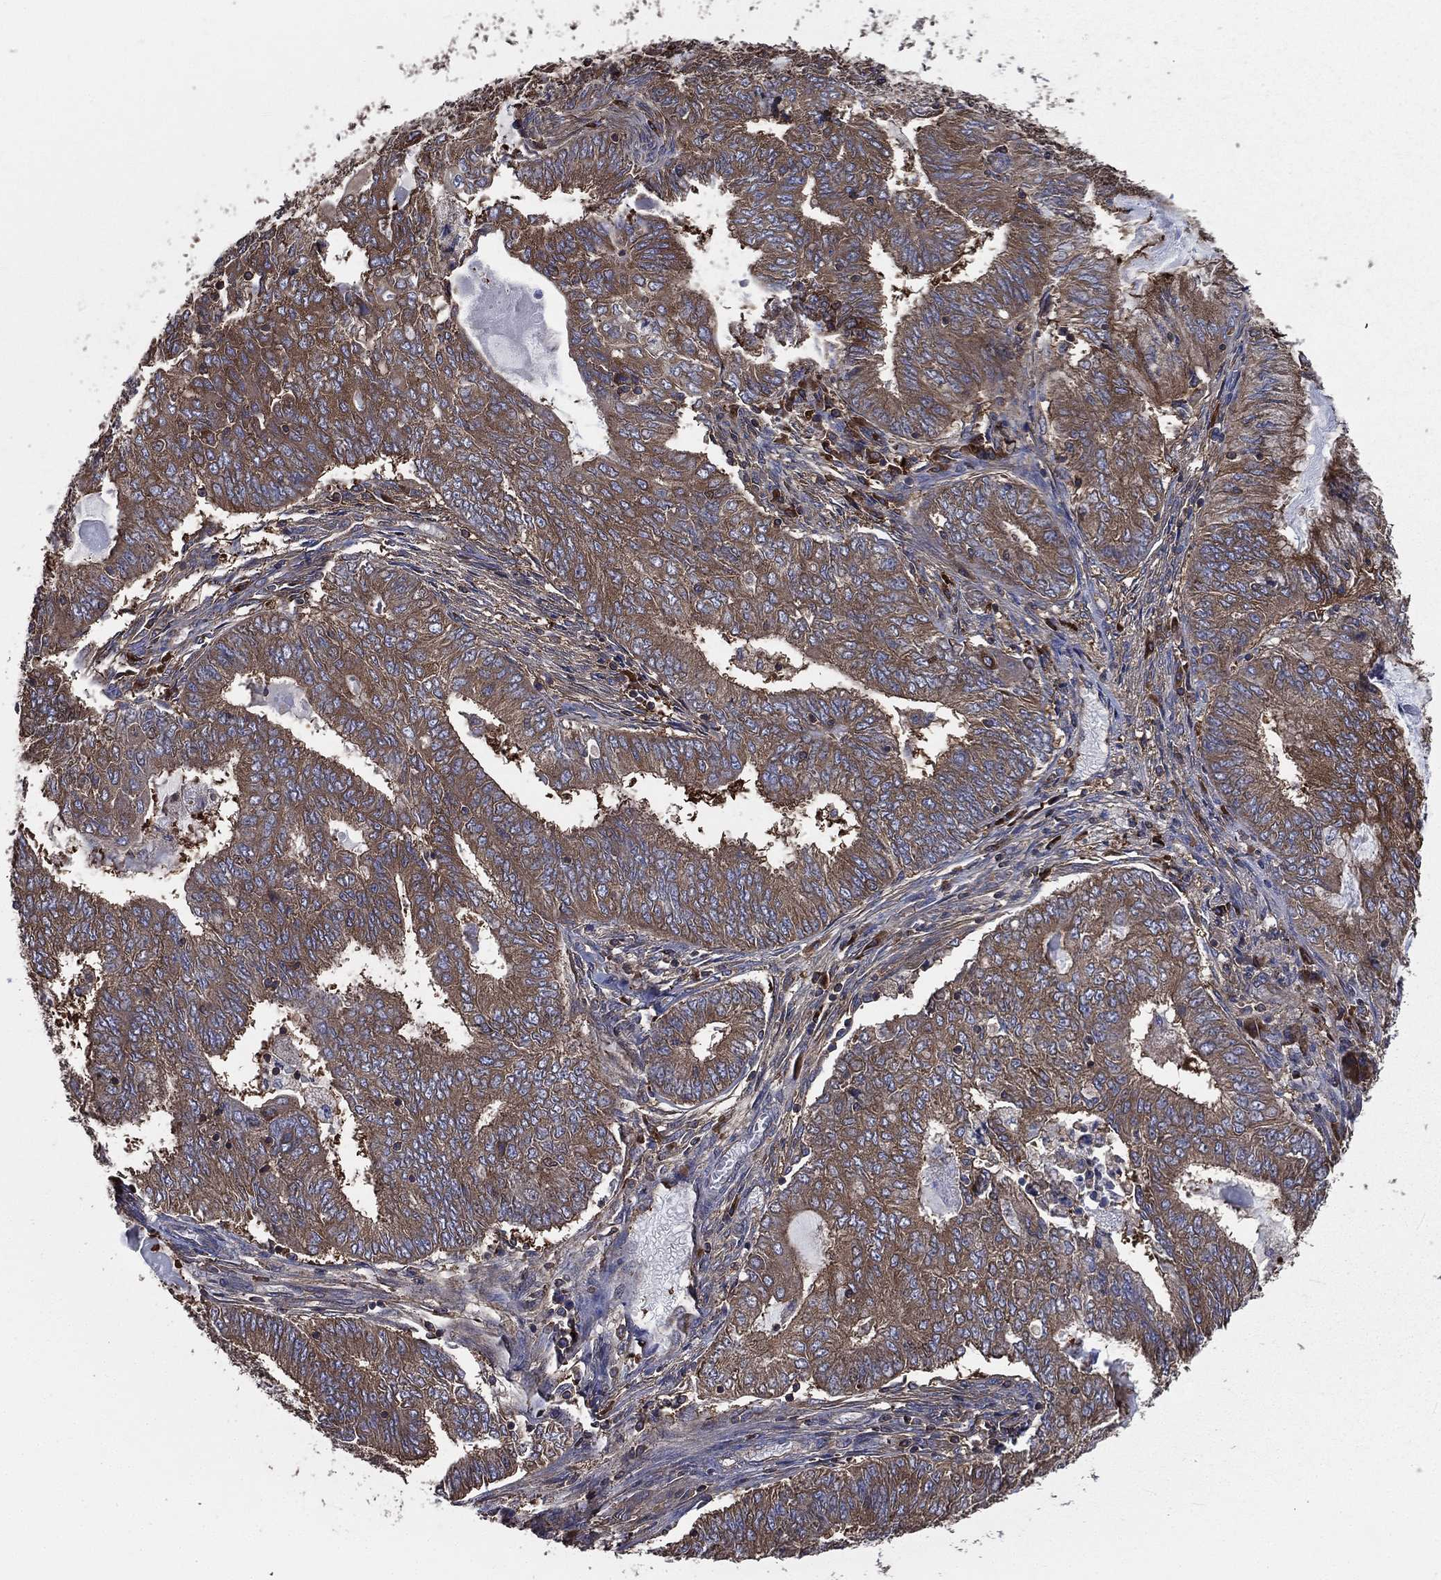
{"staining": {"intensity": "moderate", "quantity": ">75%", "location": "cytoplasmic/membranous"}, "tissue": "endometrial cancer", "cell_type": "Tumor cells", "image_type": "cancer", "snomed": [{"axis": "morphology", "description": "Adenocarcinoma, NOS"}, {"axis": "topography", "description": "Endometrium"}], "caption": "Immunohistochemistry (DAB (3,3'-diaminobenzidine)) staining of adenocarcinoma (endometrial) displays moderate cytoplasmic/membranous protein positivity in about >75% of tumor cells.", "gene": "SARS1", "patient": {"sex": "female", "age": 62}}